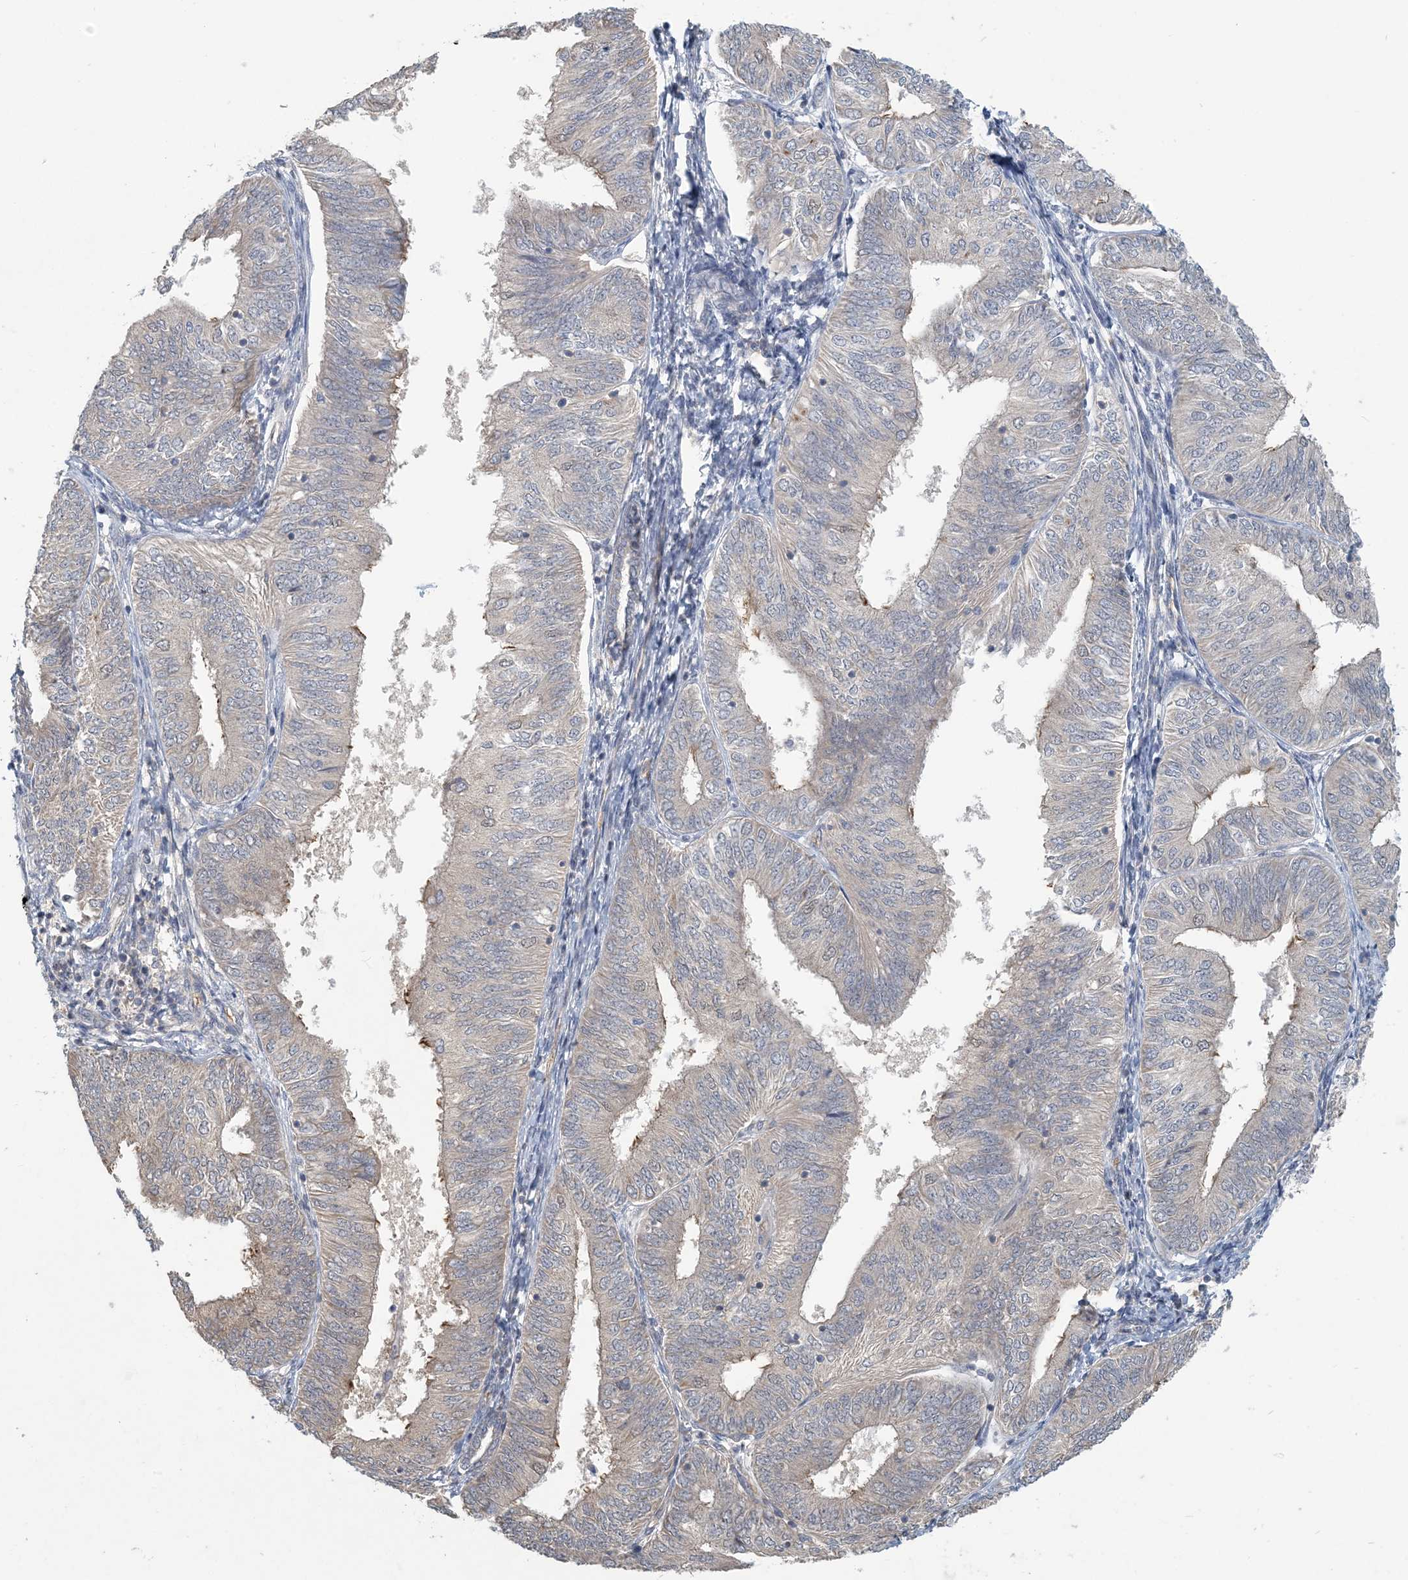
{"staining": {"intensity": "negative", "quantity": "none", "location": "none"}, "tissue": "endometrial cancer", "cell_type": "Tumor cells", "image_type": "cancer", "snomed": [{"axis": "morphology", "description": "Adenocarcinoma, NOS"}, {"axis": "topography", "description": "Endometrium"}], "caption": "An IHC histopathology image of endometrial cancer is shown. There is no staining in tumor cells of endometrial cancer.", "gene": "PUSL1", "patient": {"sex": "female", "age": 58}}